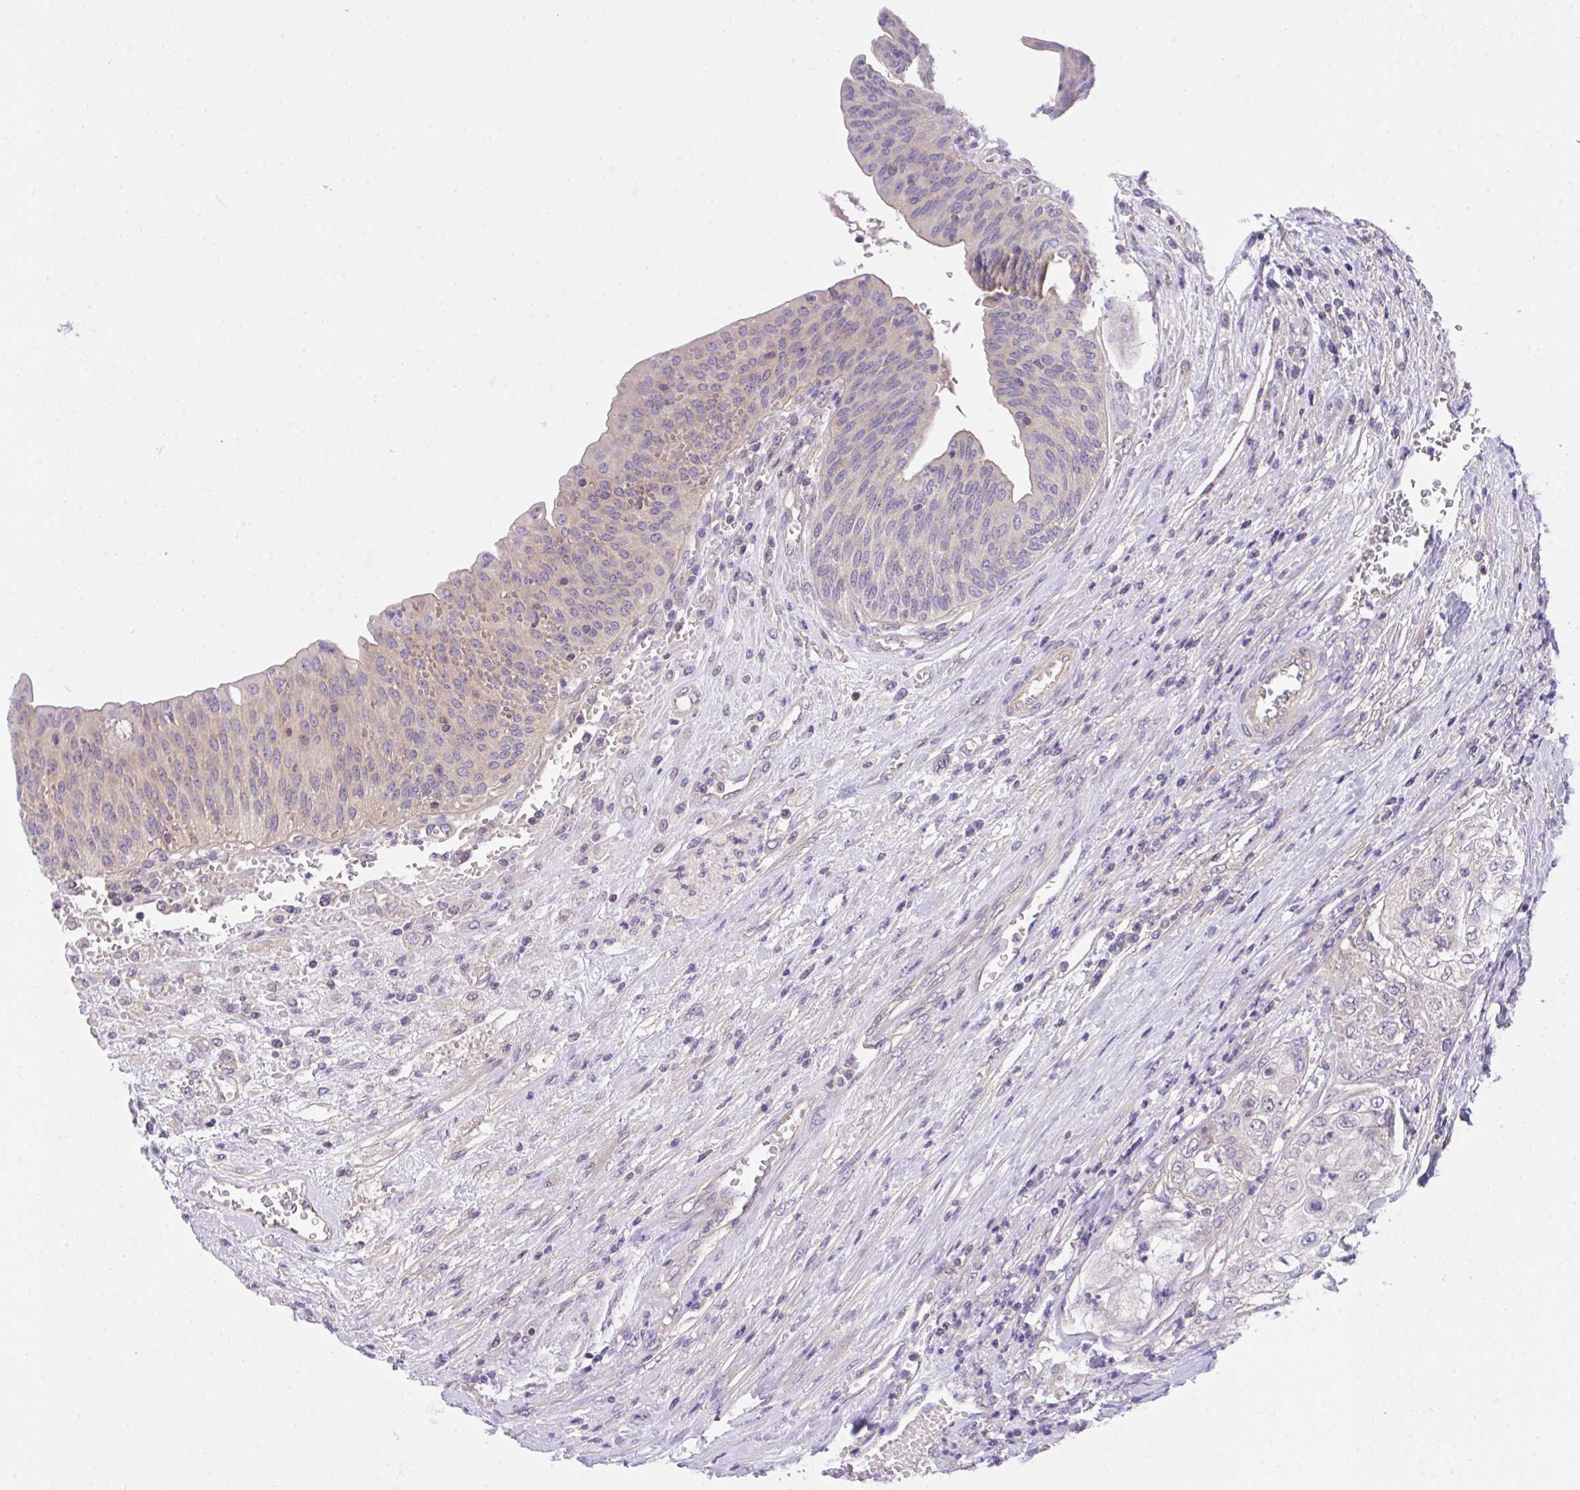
{"staining": {"intensity": "negative", "quantity": "none", "location": "none"}, "tissue": "urothelial cancer", "cell_type": "Tumor cells", "image_type": "cancer", "snomed": [{"axis": "morphology", "description": "Urothelial carcinoma, High grade"}, {"axis": "topography", "description": "Urinary bladder"}], "caption": "This histopathology image is of urothelial carcinoma (high-grade) stained with IHC to label a protein in brown with the nuclei are counter-stained blue. There is no staining in tumor cells. The staining was performed using DAB to visualize the protein expression in brown, while the nuclei were stained in blue with hematoxylin (Magnification: 20x).", "gene": "TLN2", "patient": {"sex": "female", "age": 79}}